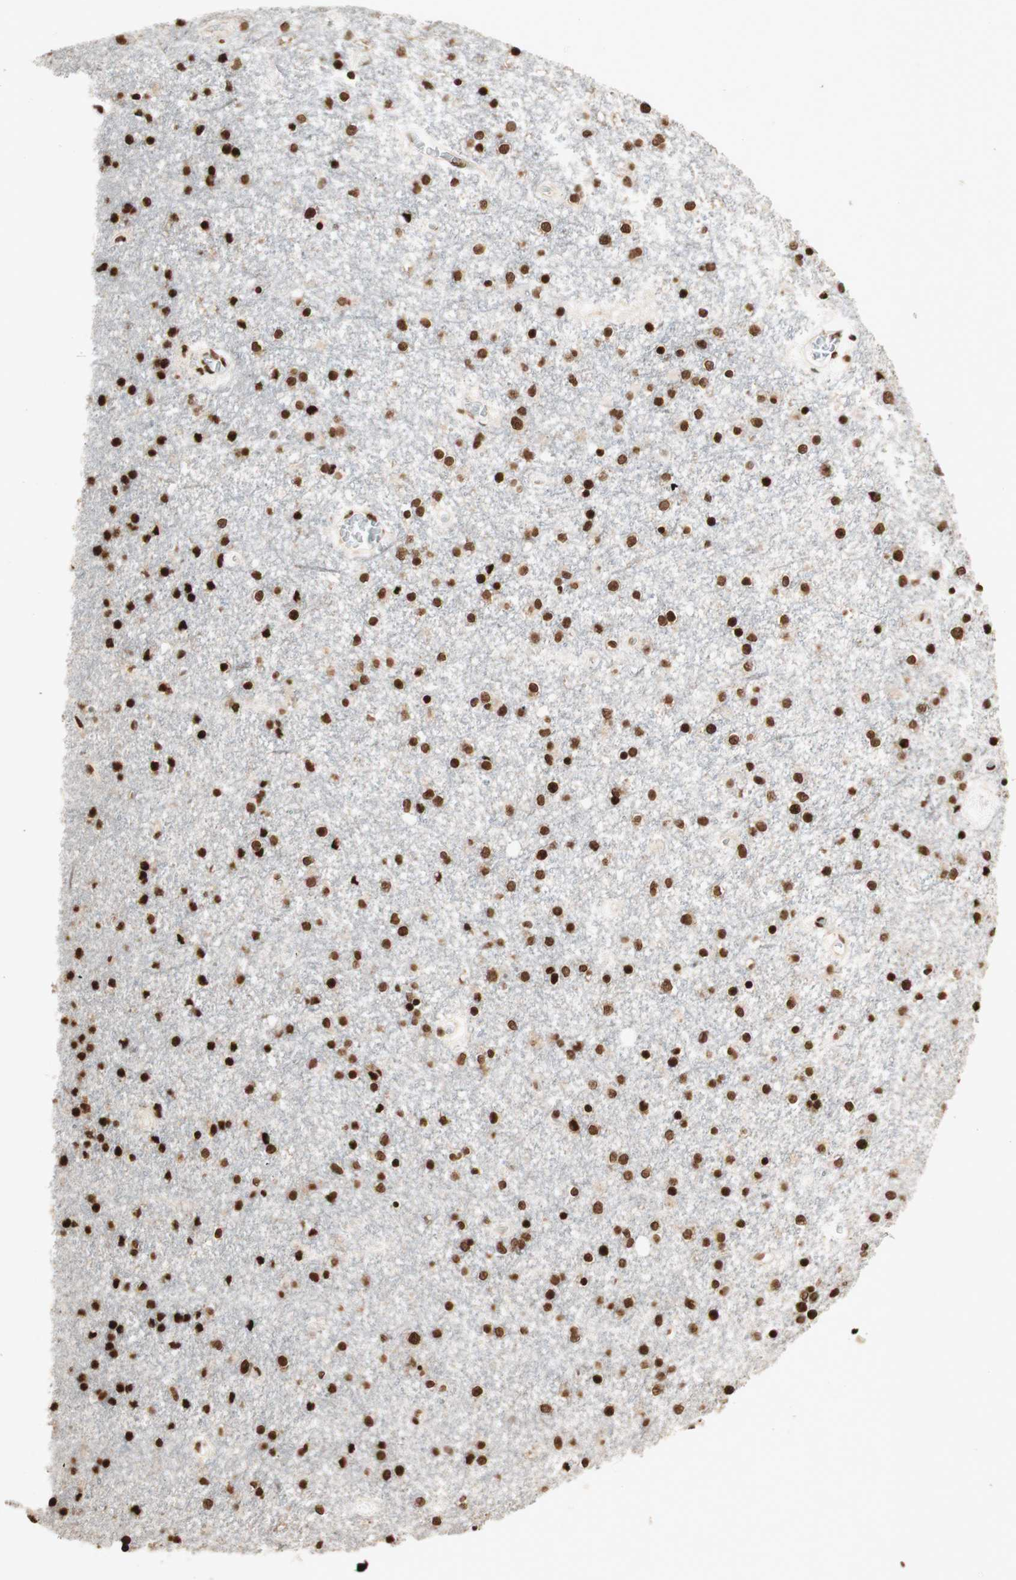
{"staining": {"intensity": "strong", "quantity": ">75%", "location": "nuclear"}, "tissue": "caudate", "cell_type": "Glial cells", "image_type": "normal", "snomed": [{"axis": "morphology", "description": "Normal tissue, NOS"}, {"axis": "topography", "description": "Lateral ventricle wall"}], "caption": "Caudate stained with a protein marker shows strong staining in glial cells.", "gene": "HNRNPA2B1", "patient": {"sex": "female", "age": 54}}